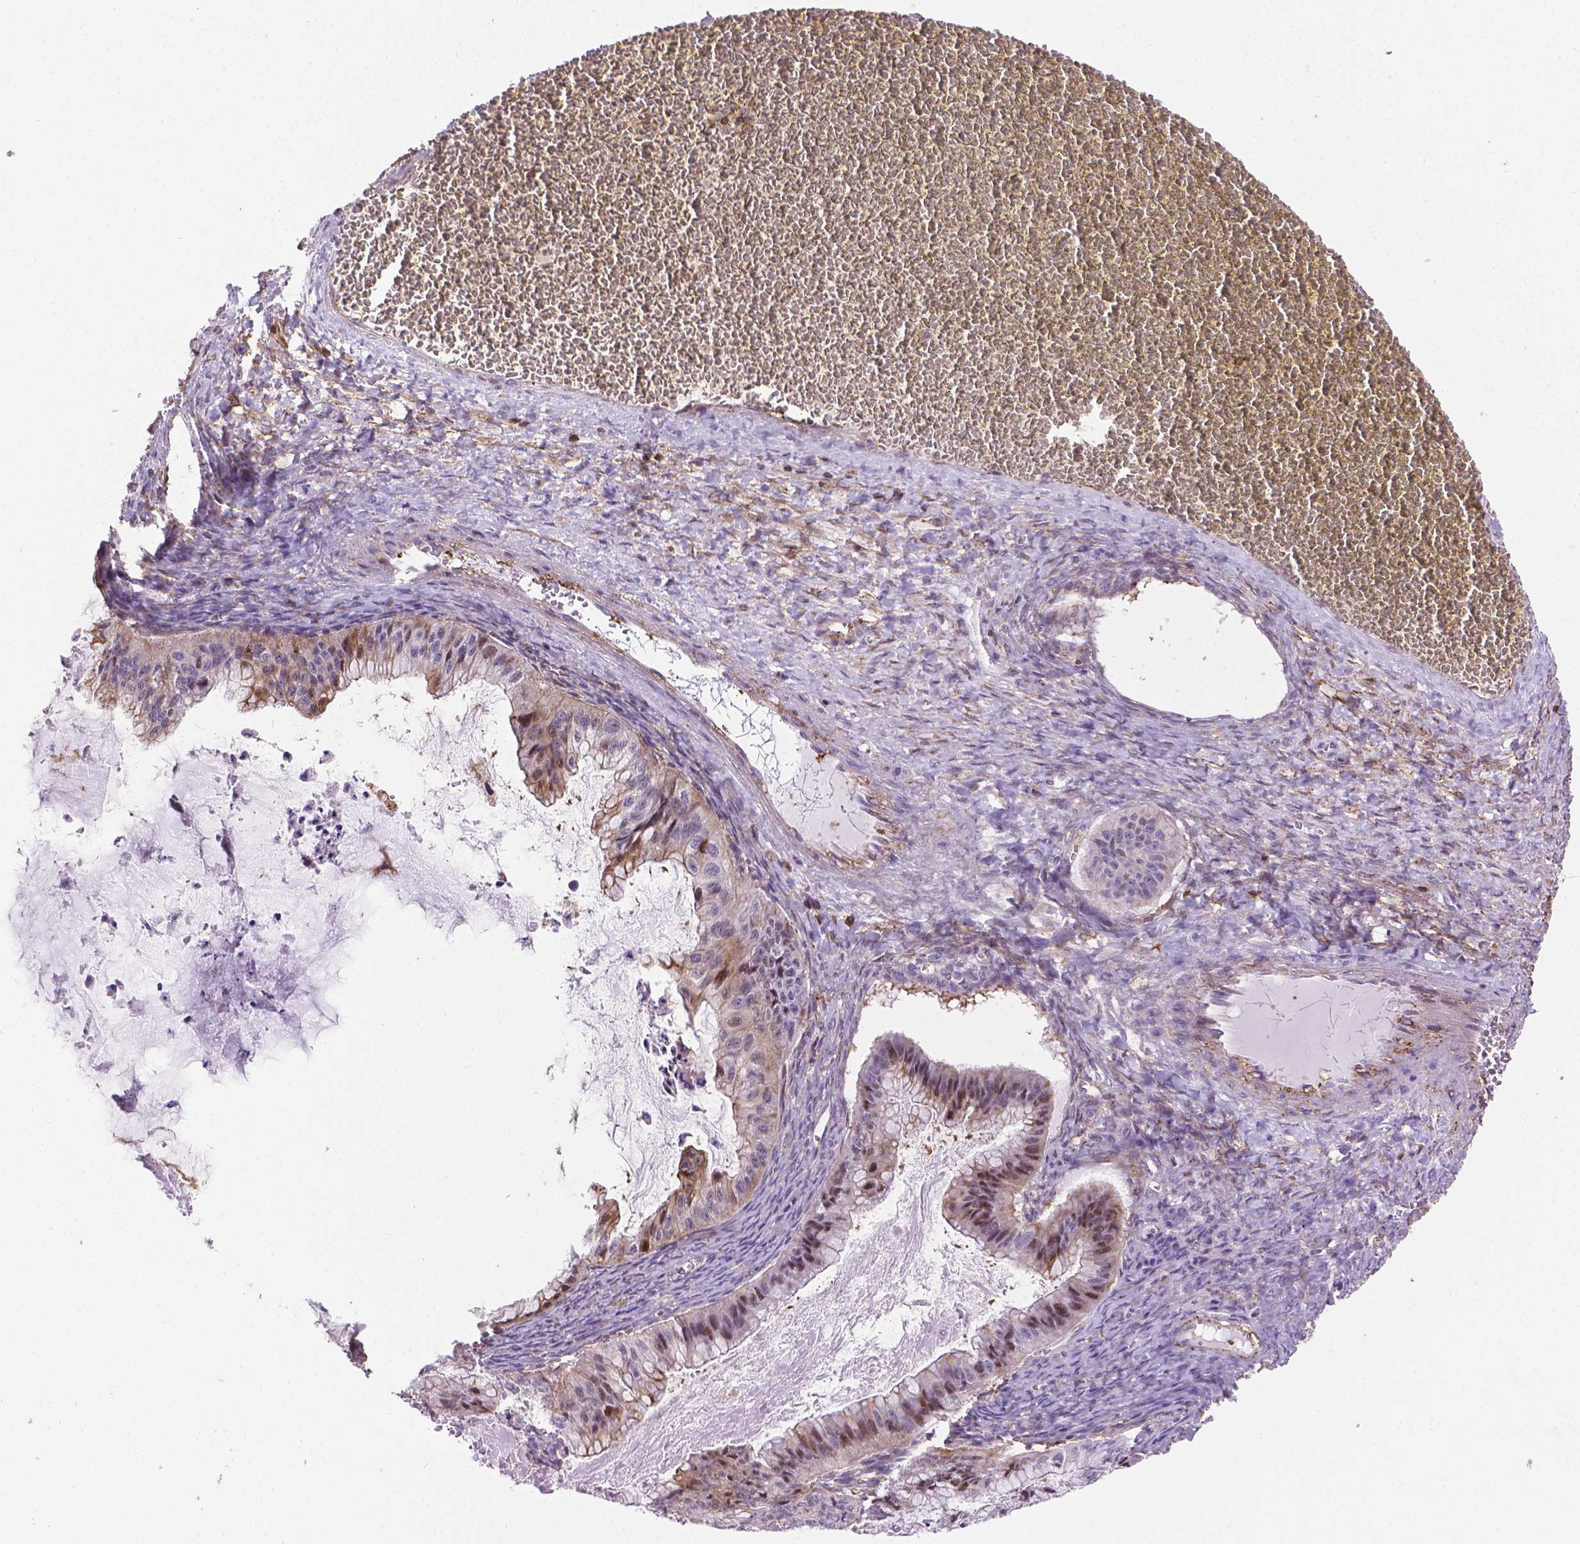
{"staining": {"intensity": "moderate", "quantity": "<25%", "location": "cytoplasmic/membranous"}, "tissue": "ovarian cancer", "cell_type": "Tumor cells", "image_type": "cancer", "snomed": [{"axis": "morphology", "description": "Cystadenocarcinoma, mucinous, NOS"}, {"axis": "topography", "description": "Ovary"}], "caption": "Immunohistochemistry (IHC) staining of ovarian mucinous cystadenocarcinoma, which reveals low levels of moderate cytoplasmic/membranous staining in approximately <25% of tumor cells indicating moderate cytoplasmic/membranous protein expression. The staining was performed using DAB (brown) for protein detection and nuclei were counterstained in hematoxylin (blue).", "gene": "ACAD10", "patient": {"sex": "female", "age": 72}}